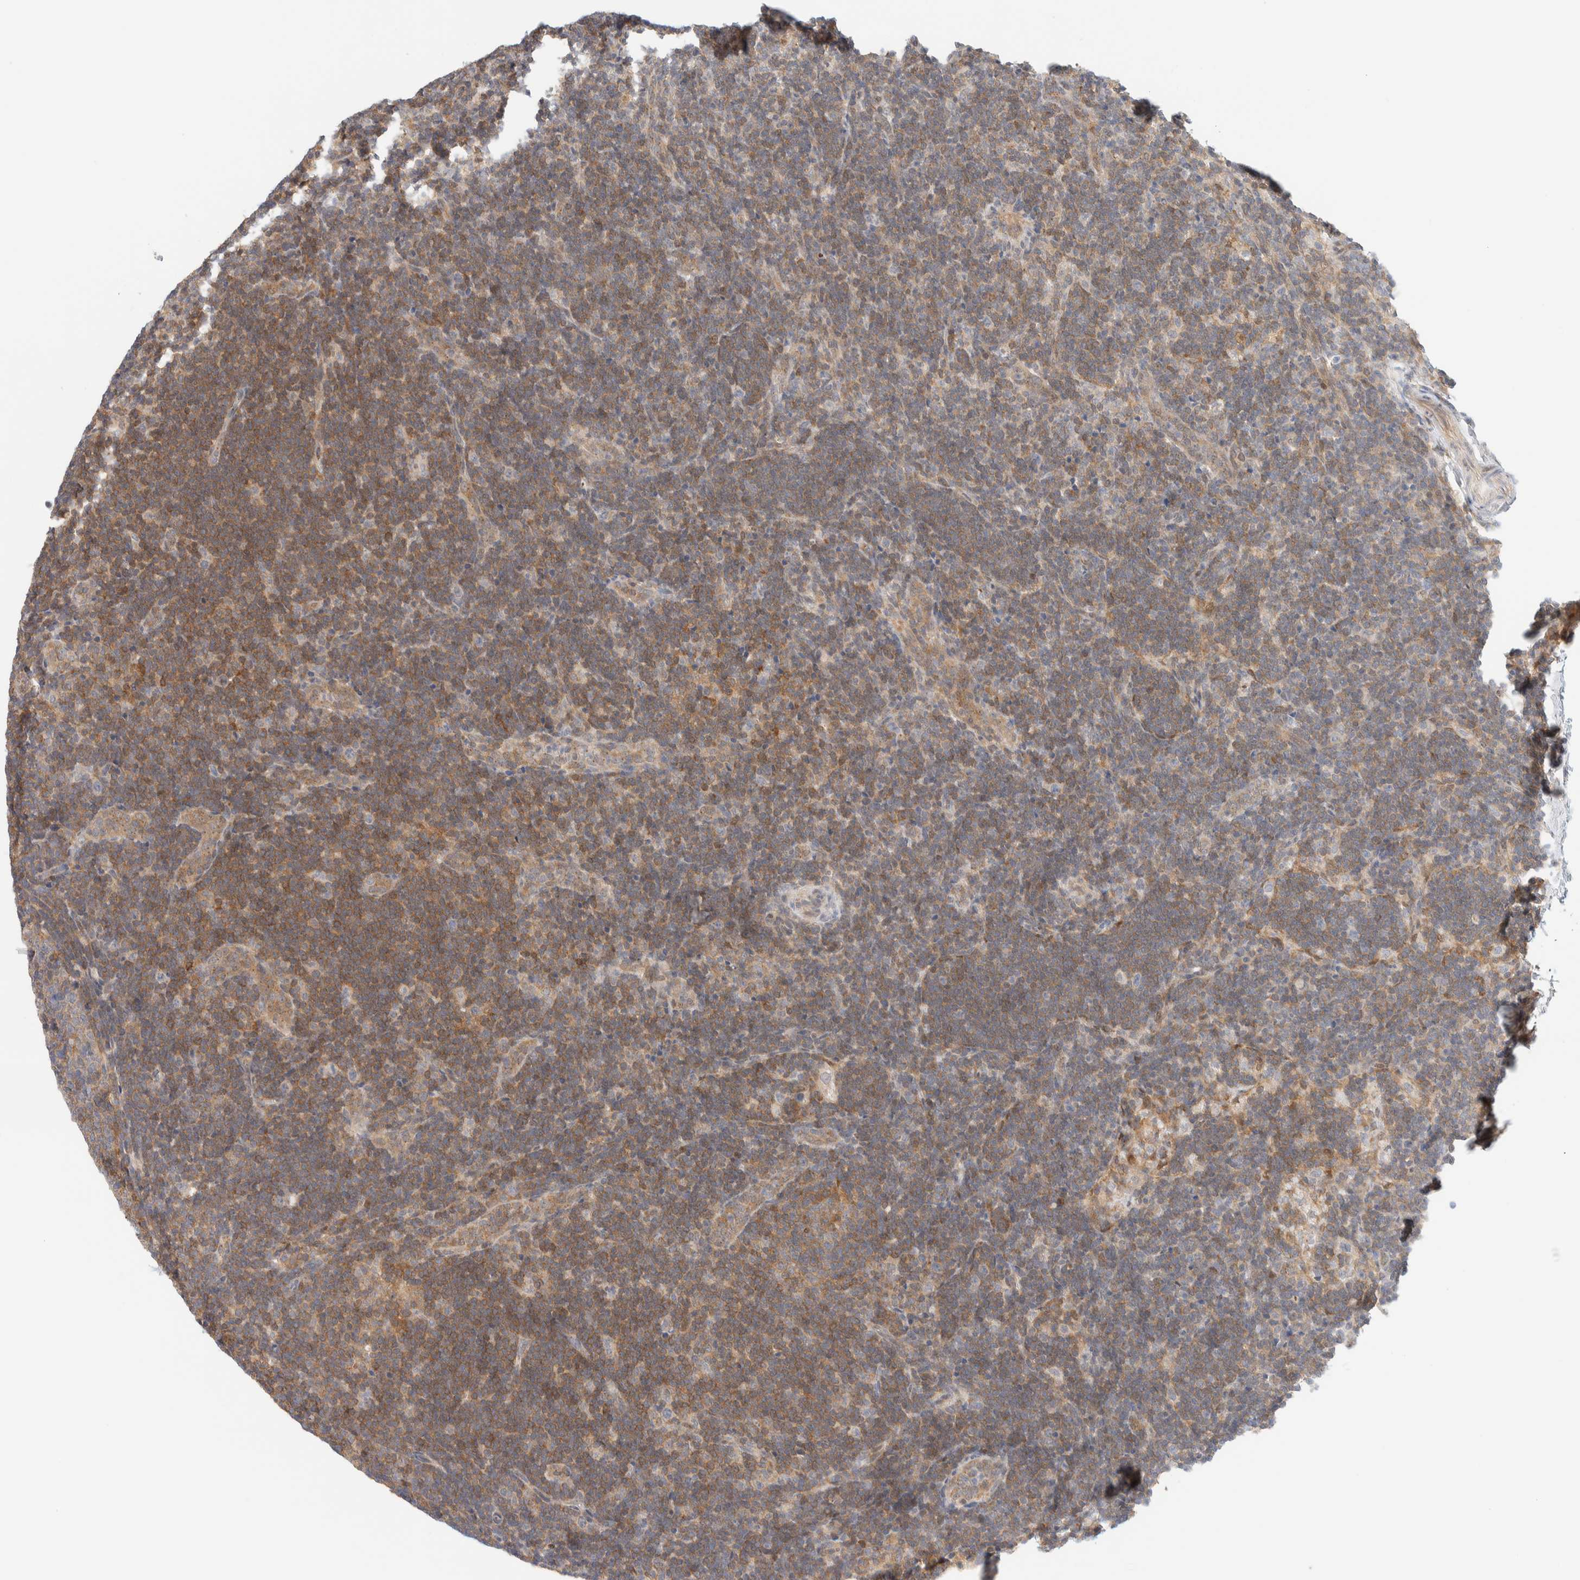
{"staining": {"intensity": "moderate", "quantity": "25%-75%", "location": "cytoplasmic/membranous"}, "tissue": "lymph node", "cell_type": "Germinal center cells", "image_type": "normal", "snomed": [{"axis": "morphology", "description": "Normal tissue, NOS"}, {"axis": "topography", "description": "Lymph node"}], "caption": "Immunohistochemical staining of normal human lymph node displays moderate cytoplasmic/membranous protein positivity in approximately 25%-75% of germinal center cells. The protein is stained brown, and the nuclei are stained in blue (DAB IHC with brightfield microscopy, high magnification).", "gene": "PCYT2", "patient": {"sex": "female", "age": 22}}